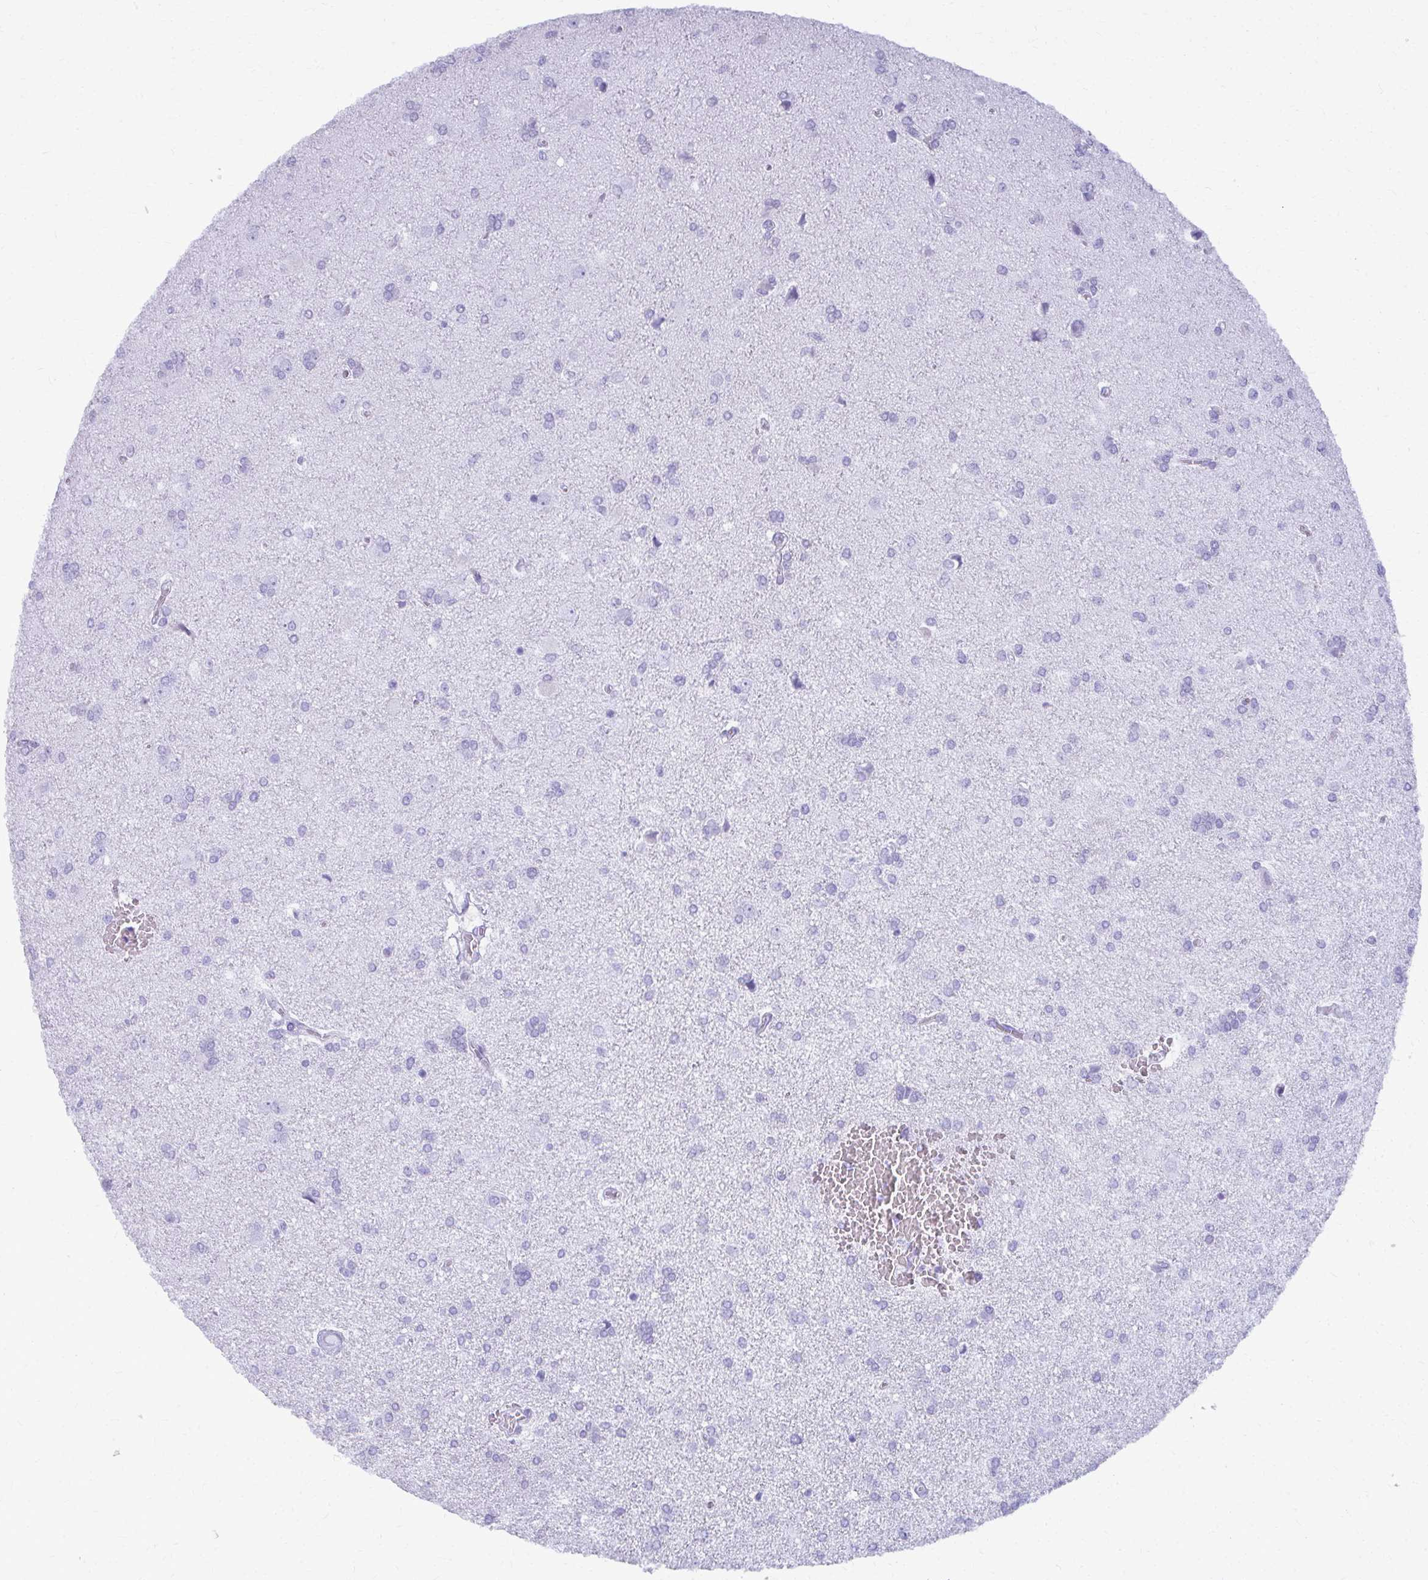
{"staining": {"intensity": "negative", "quantity": "none", "location": "none"}, "tissue": "glioma", "cell_type": "Tumor cells", "image_type": "cancer", "snomed": [{"axis": "morphology", "description": "Glioma, malignant, High grade"}, {"axis": "topography", "description": "Brain"}], "caption": "Immunohistochemical staining of human malignant high-grade glioma demonstrates no significant positivity in tumor cells.", "gene": "MAF1", "patient": {"sex": "male", "age": 68}}